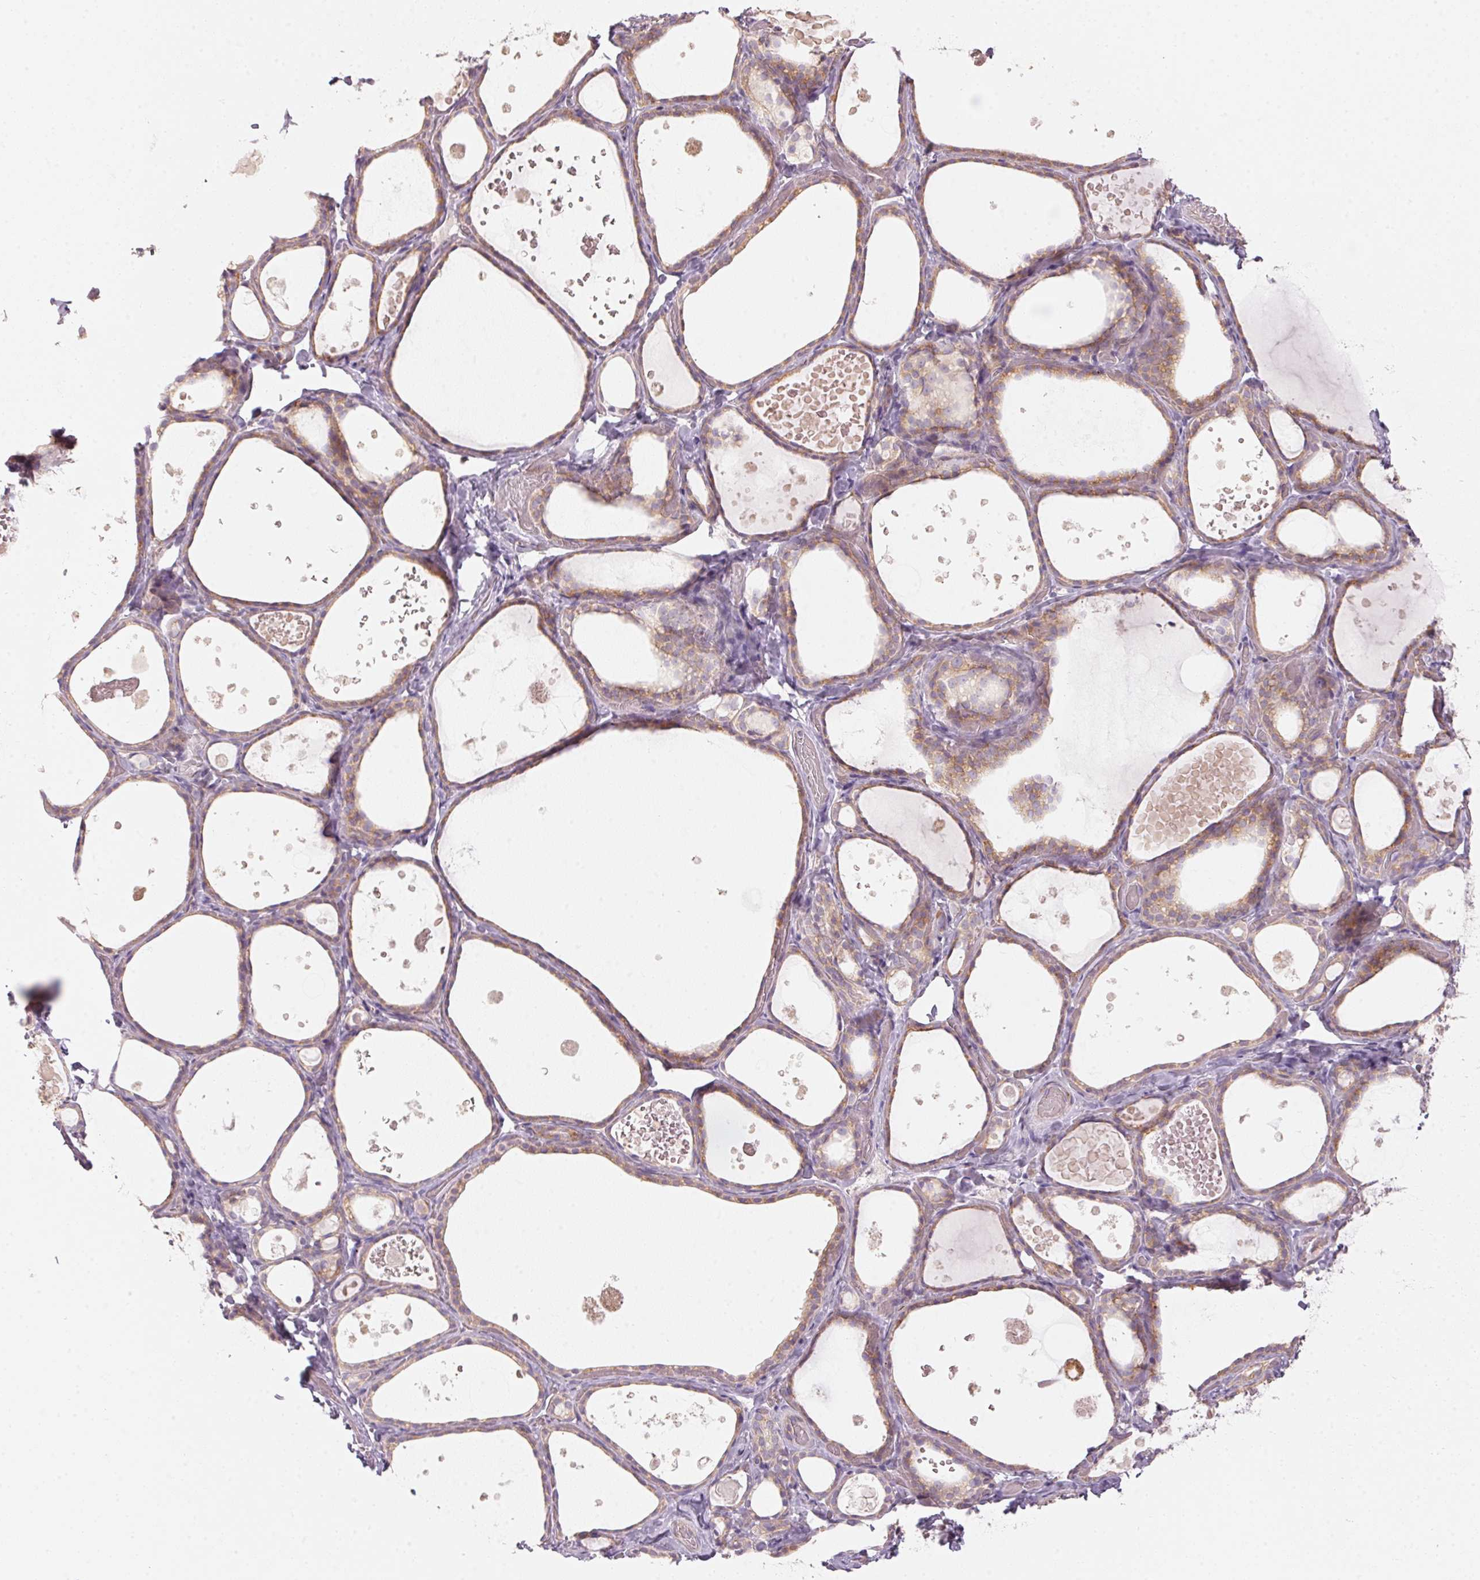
{"staining": {"intensity": "weak", "quantity": ">75%", "location": "cytoplasmic/membranous"}, "tissue": "thyroid gland", "cell_type": "Glandular cells", "image_type": "normal", "snomed": [{"axis": "morphology", "description": "Normal tissue, NOS"}, {"axis": "topography", "description": "Thyroid gland"}], "caption": "Immunohistochemical staining of unremarkable thyroid gland shows low levels of weak cytoplasmic/membranous expression in approximately >75% of glandular cells.", "gene": "BLOC1S2", "patient": {"sex": "female", "age": 56}}